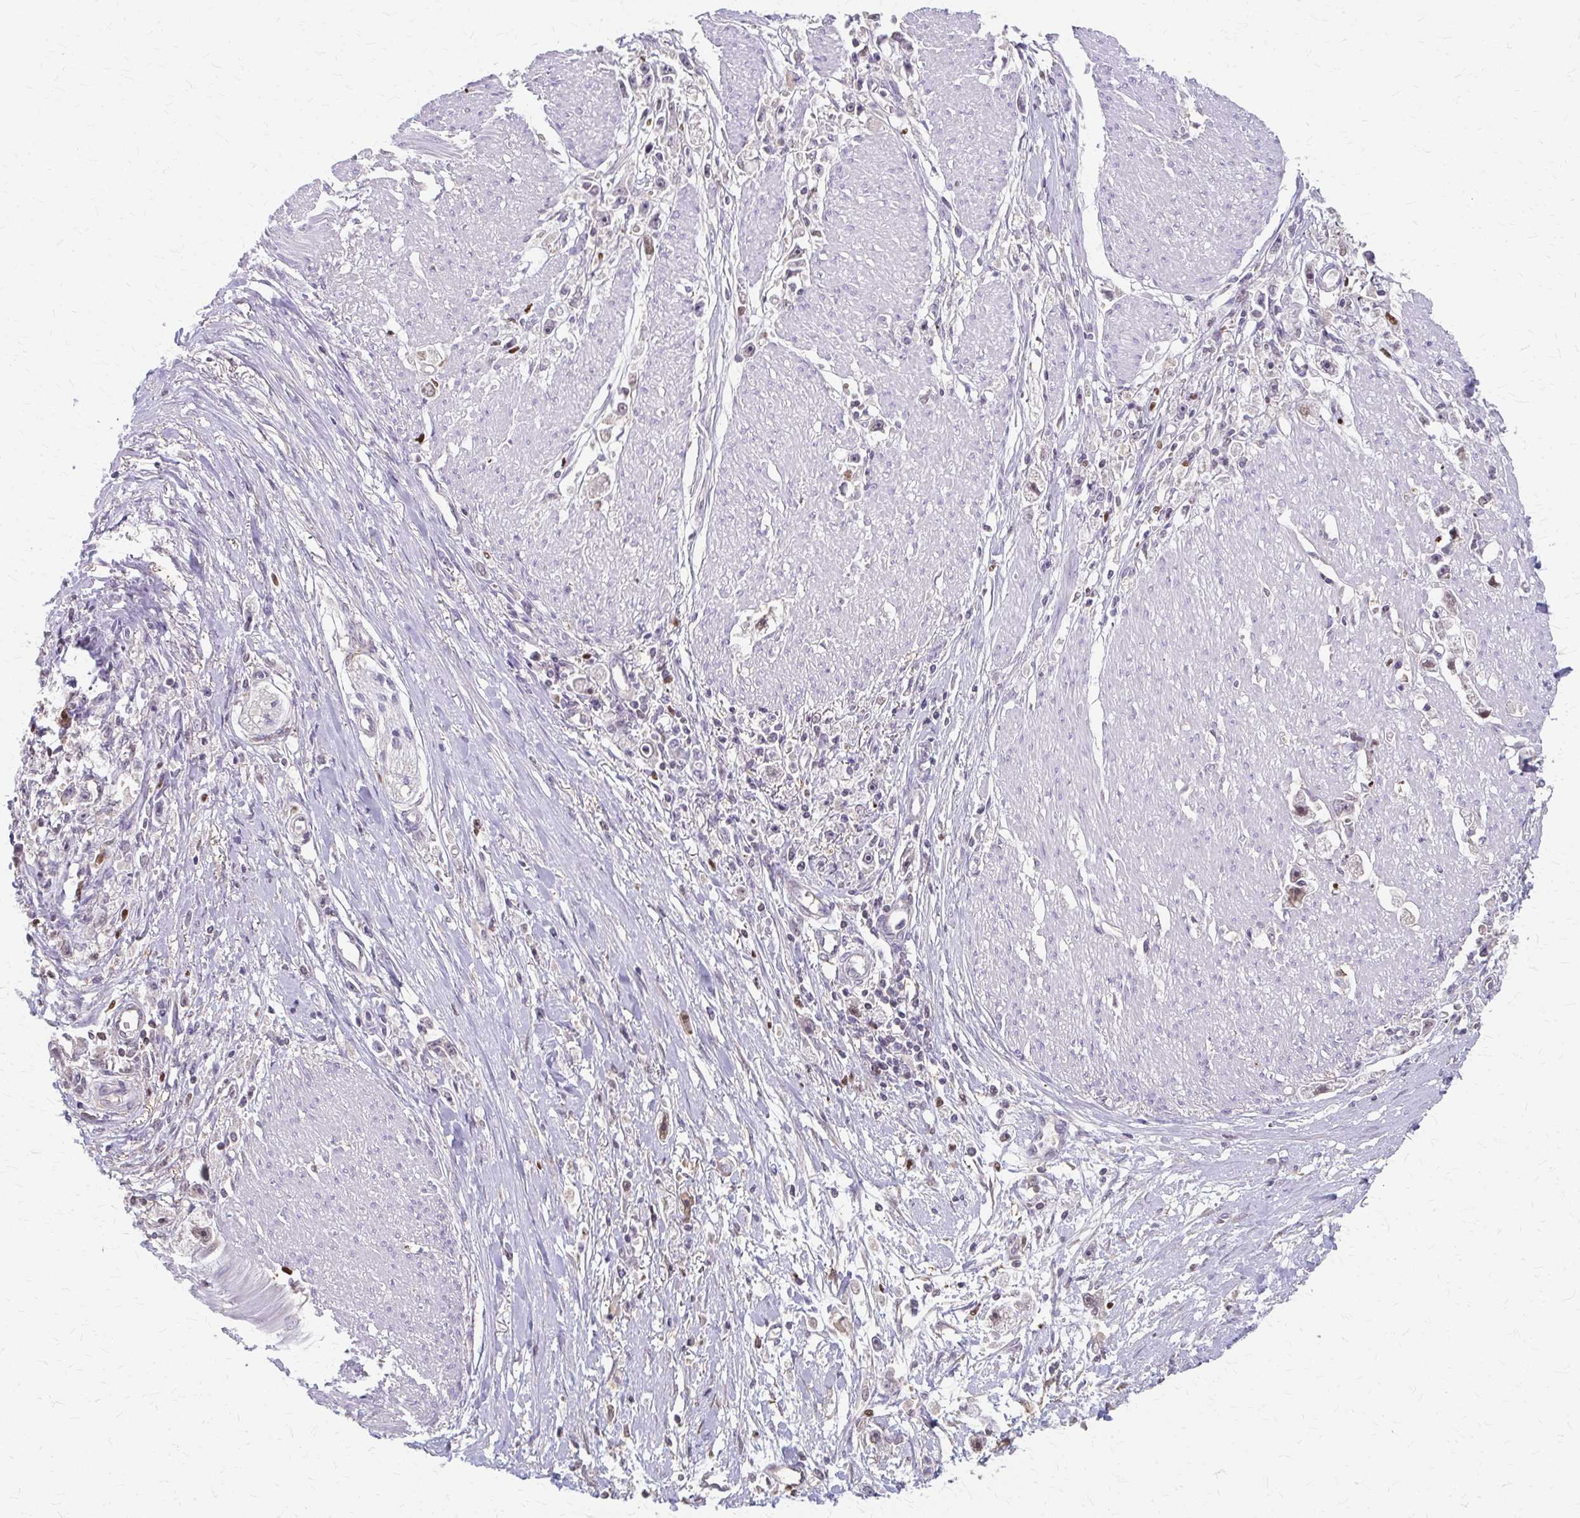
{"staining": {"intensity": "negative", "quantity": "none", "location": "none"}, "tissue": "stomach cancer", "cell_type": "Tumor cells", "image_type": "cancer", "snomed": [{"axis": "morphology", "description": "Adenocarcinoma, NOS"}, {"axis": "topography", "description": "Stomach"}], "caption": "An image of adenocarcinoma (stomach) stained for a protein reveals no brown staining in tumor cells.", "gene": "RABGAP1L", "patient": {"sex": "female", "age": 59}}